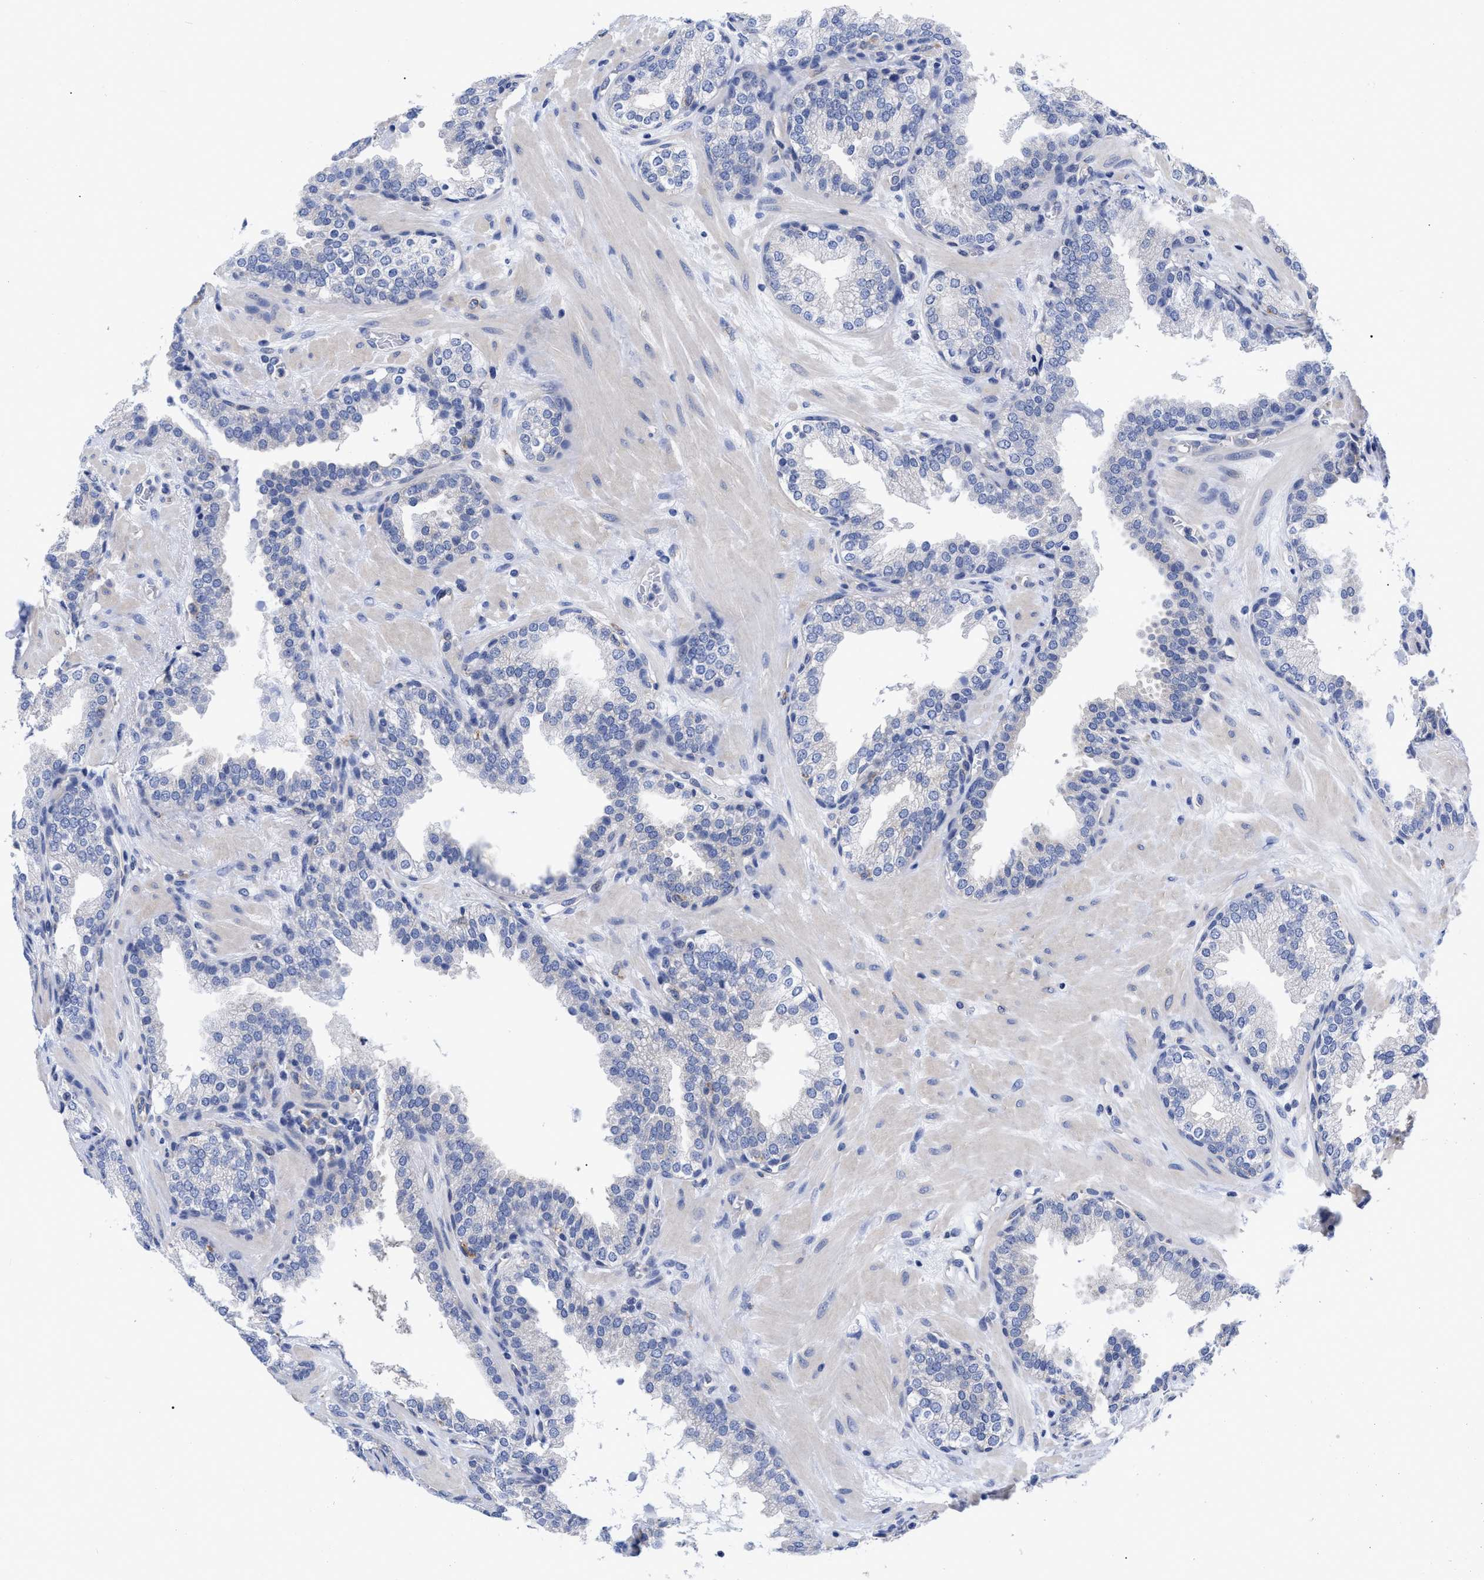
{"staining": {"intensity": "negative", "quantity": "none", "location": "none"}, "tissue": "prostate", "cell_type": "Glandular cells", "image_type": "normal", "snomed": [{"axis": "morphology", "description": "Normal tissue, NOS"}, {"axis": "topography", "description": "Prostate"}], "caption": "The histopathology image reveals no staining of glandular cells in normal prostate.", "gene": "IRAG2", "patient": {"sex": "male", "age": 51}}